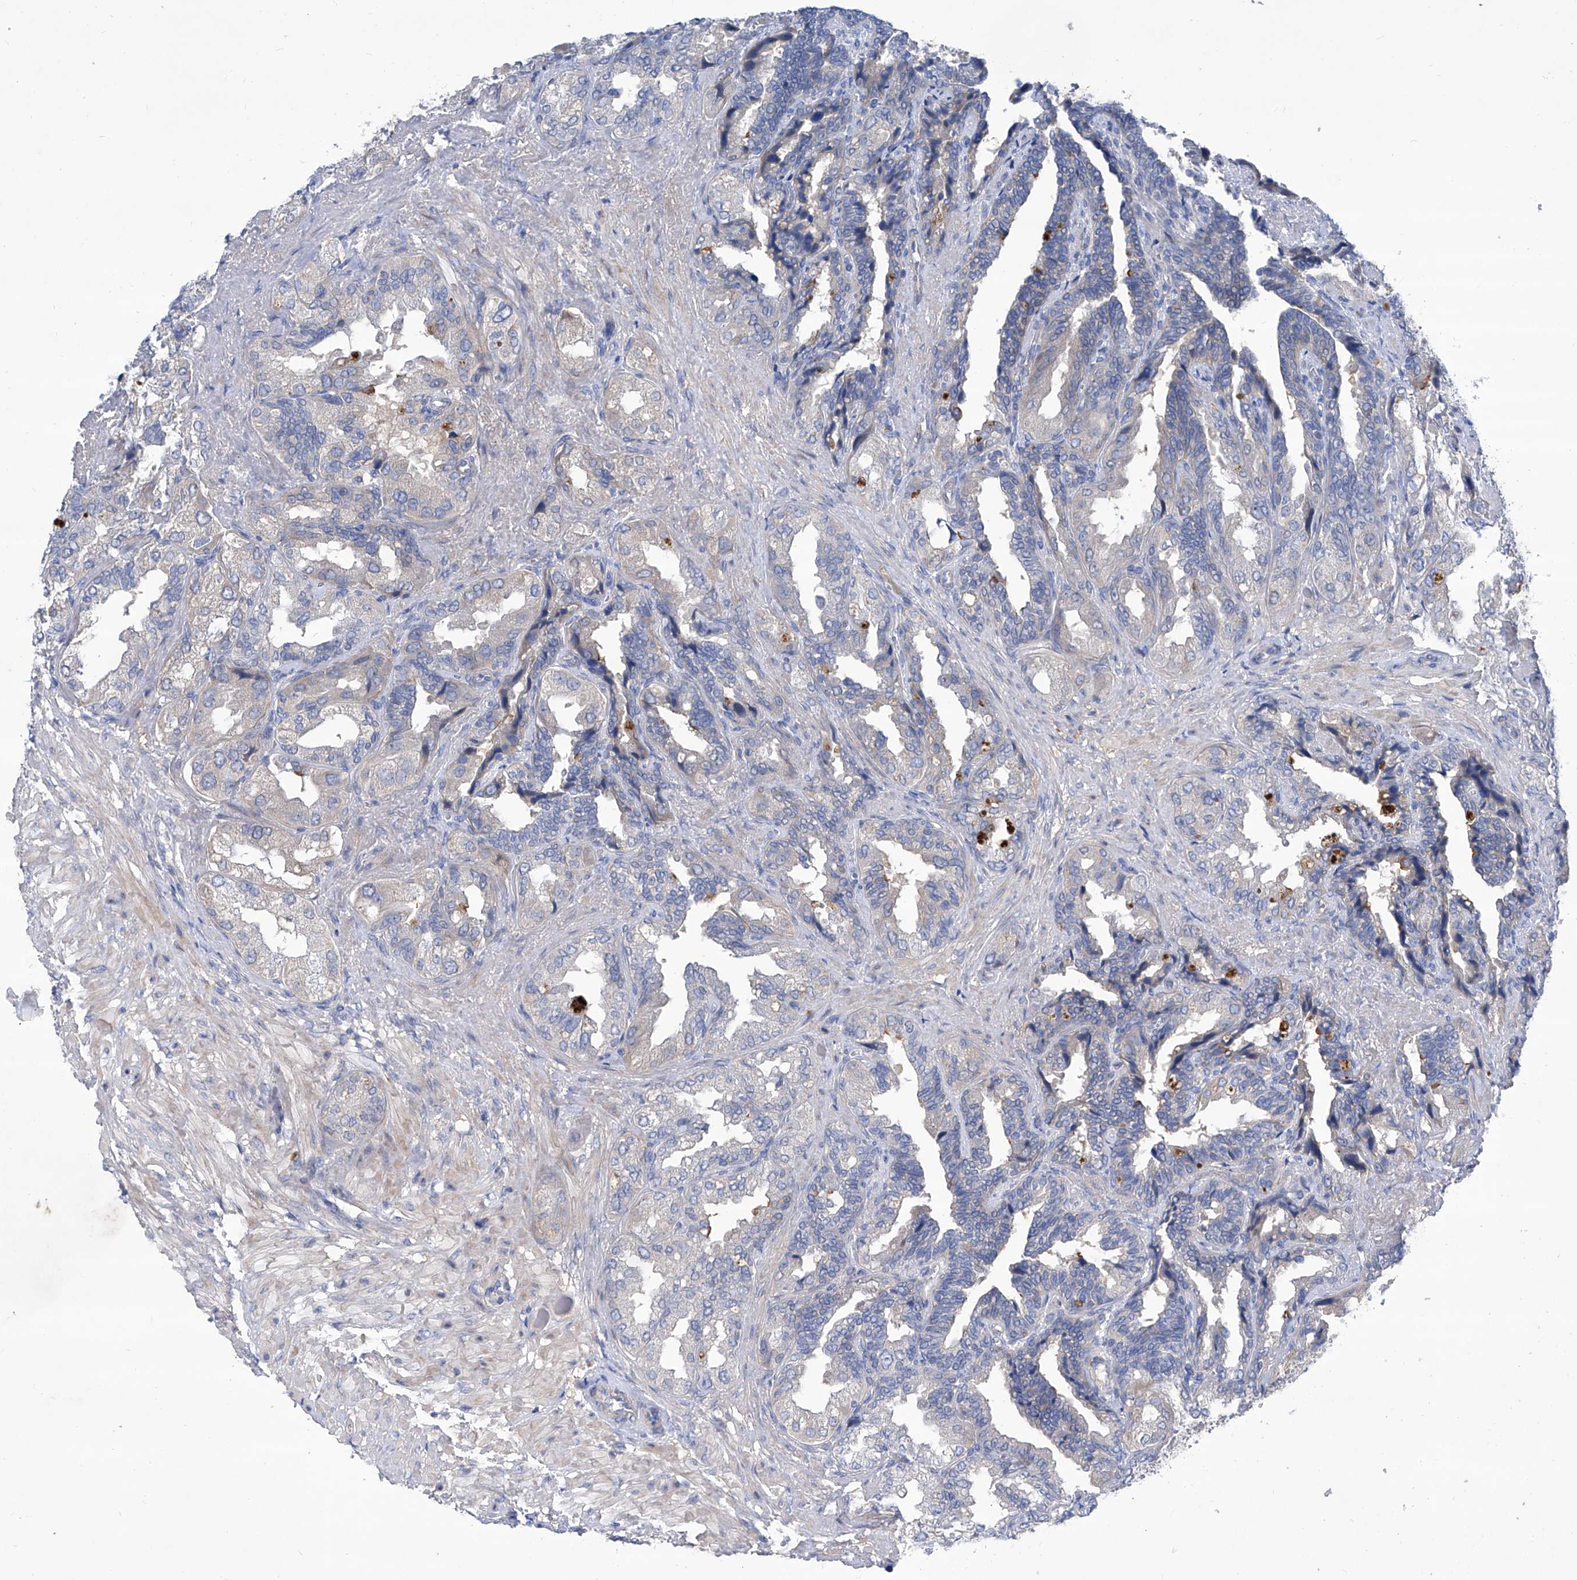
{"staining": {"intensity": "negative", "quantity": "none", "location": "none"}, "tissue": "seminal vesicle", "cell_type": "Glandular cells", "image_type": "normal", "snomed": [{"axis": "morphology", "description": "Normal tissue, NOS"}, {"axis": "topography", "description": "Seminal veicle"}, {"axis": "topography", "description": "Peripheral nerve tissue"}], "caption": "DAB immunohistochemical staining of normal seminal vesicle shows no significant positivity in glandular cells.", "gene": "SRBD1", "patient": {"sex": "male", "age": 63}}